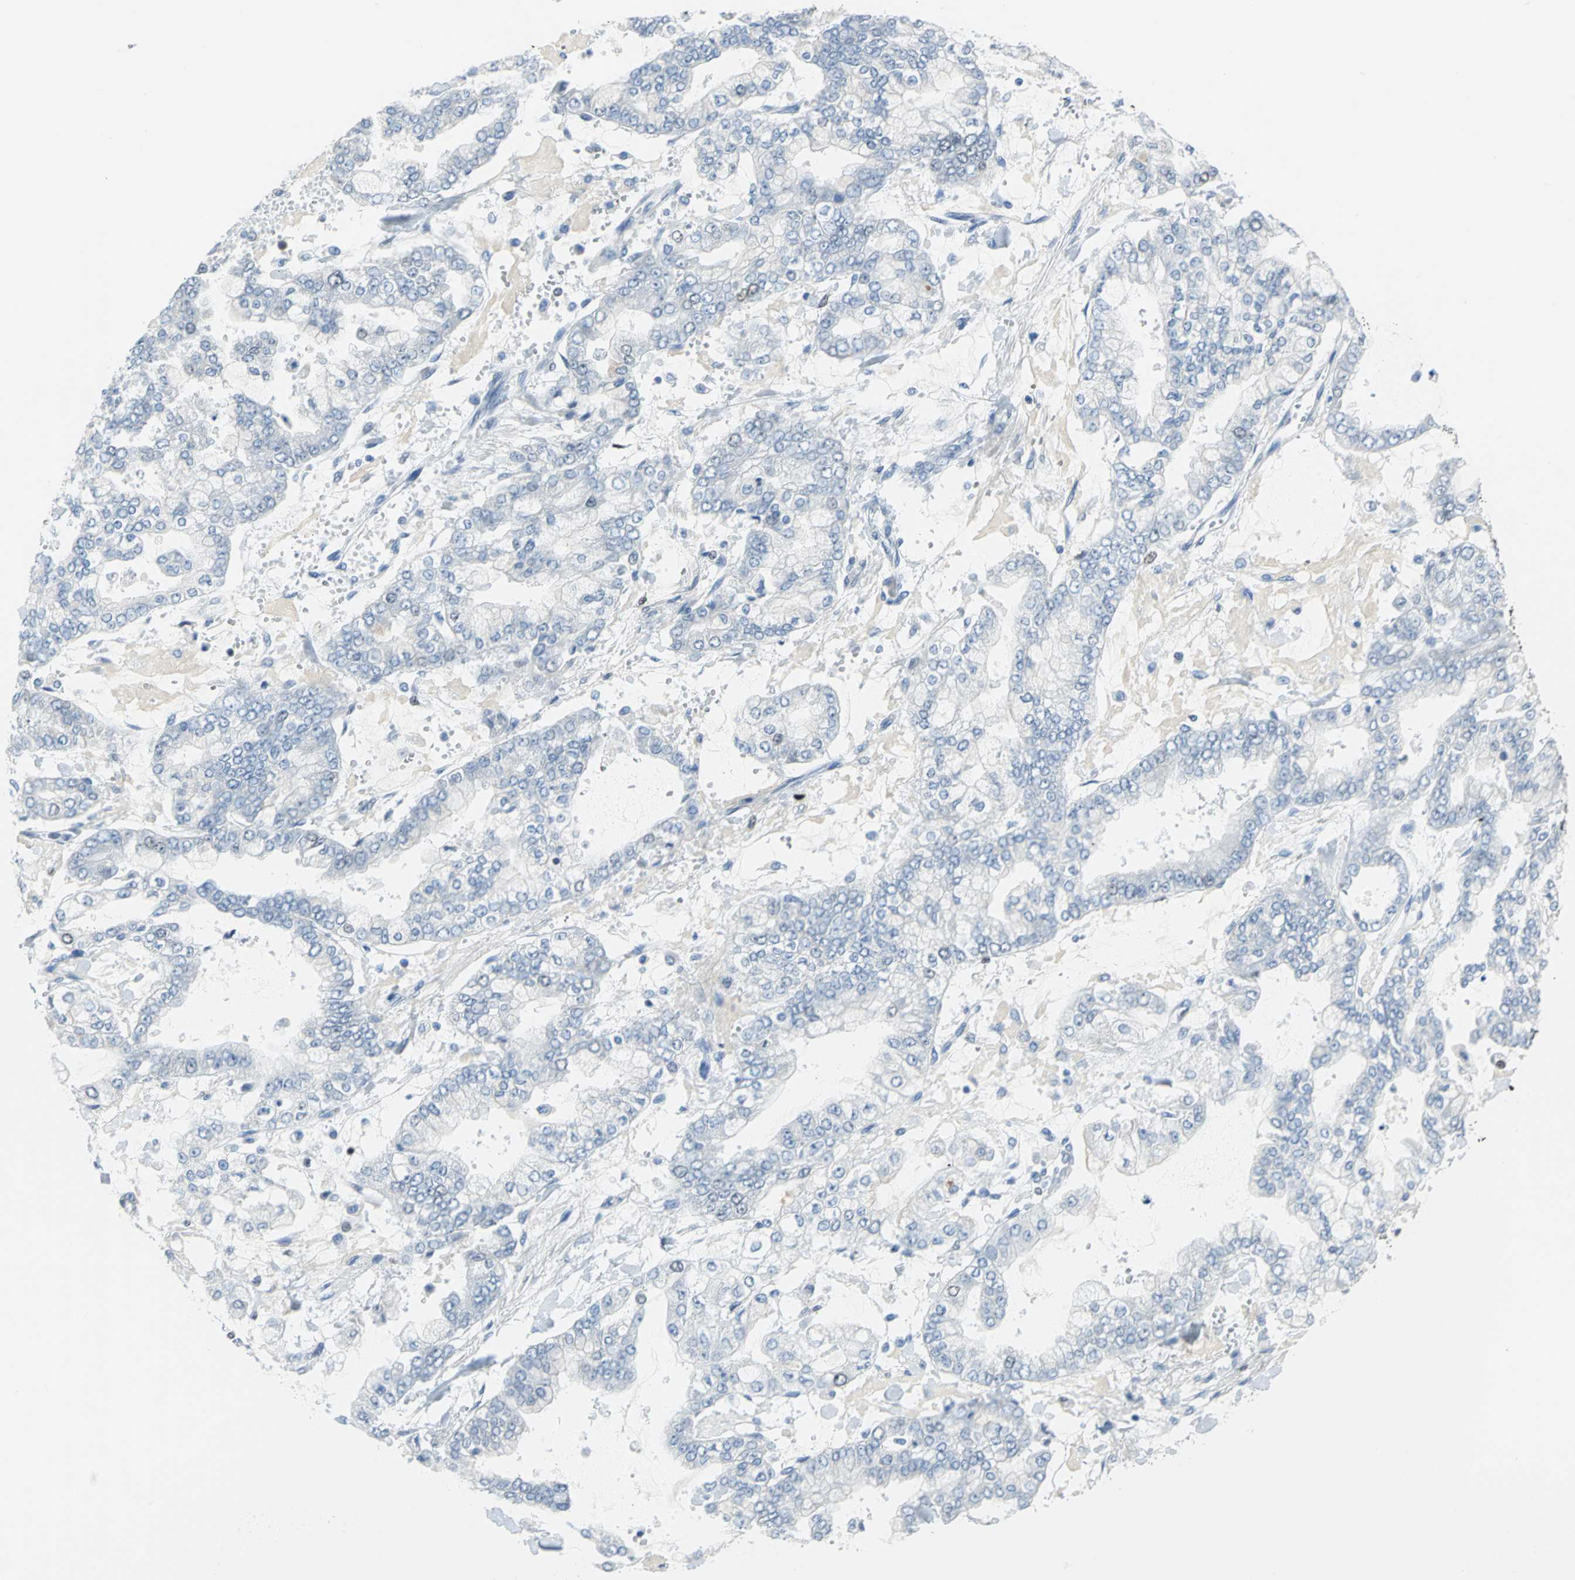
{"staining": {"intensity": "negative", "quantity": "none", "location": "none"}, "tissue": "stomach cancer", "cell_type": "Tumor cells", "image_type": "cancer", "snomed": [{"axis": "morphology", "description": "Normal tissue, NOS"}, {"axis": "morphology", "description": "Adenocarcinoma, NOS"}, {"axis": "topography", "description": "Stomach, upper"}, {"axis": "topography", "description": "Stomach"}], "caption": "Human stomach cancer (adenocarcinoma) stained for a protein using IHC exhibits no staining in tumor cells.", "gene": "MCM3", "patient": {"sex": "male", "age": 76}}